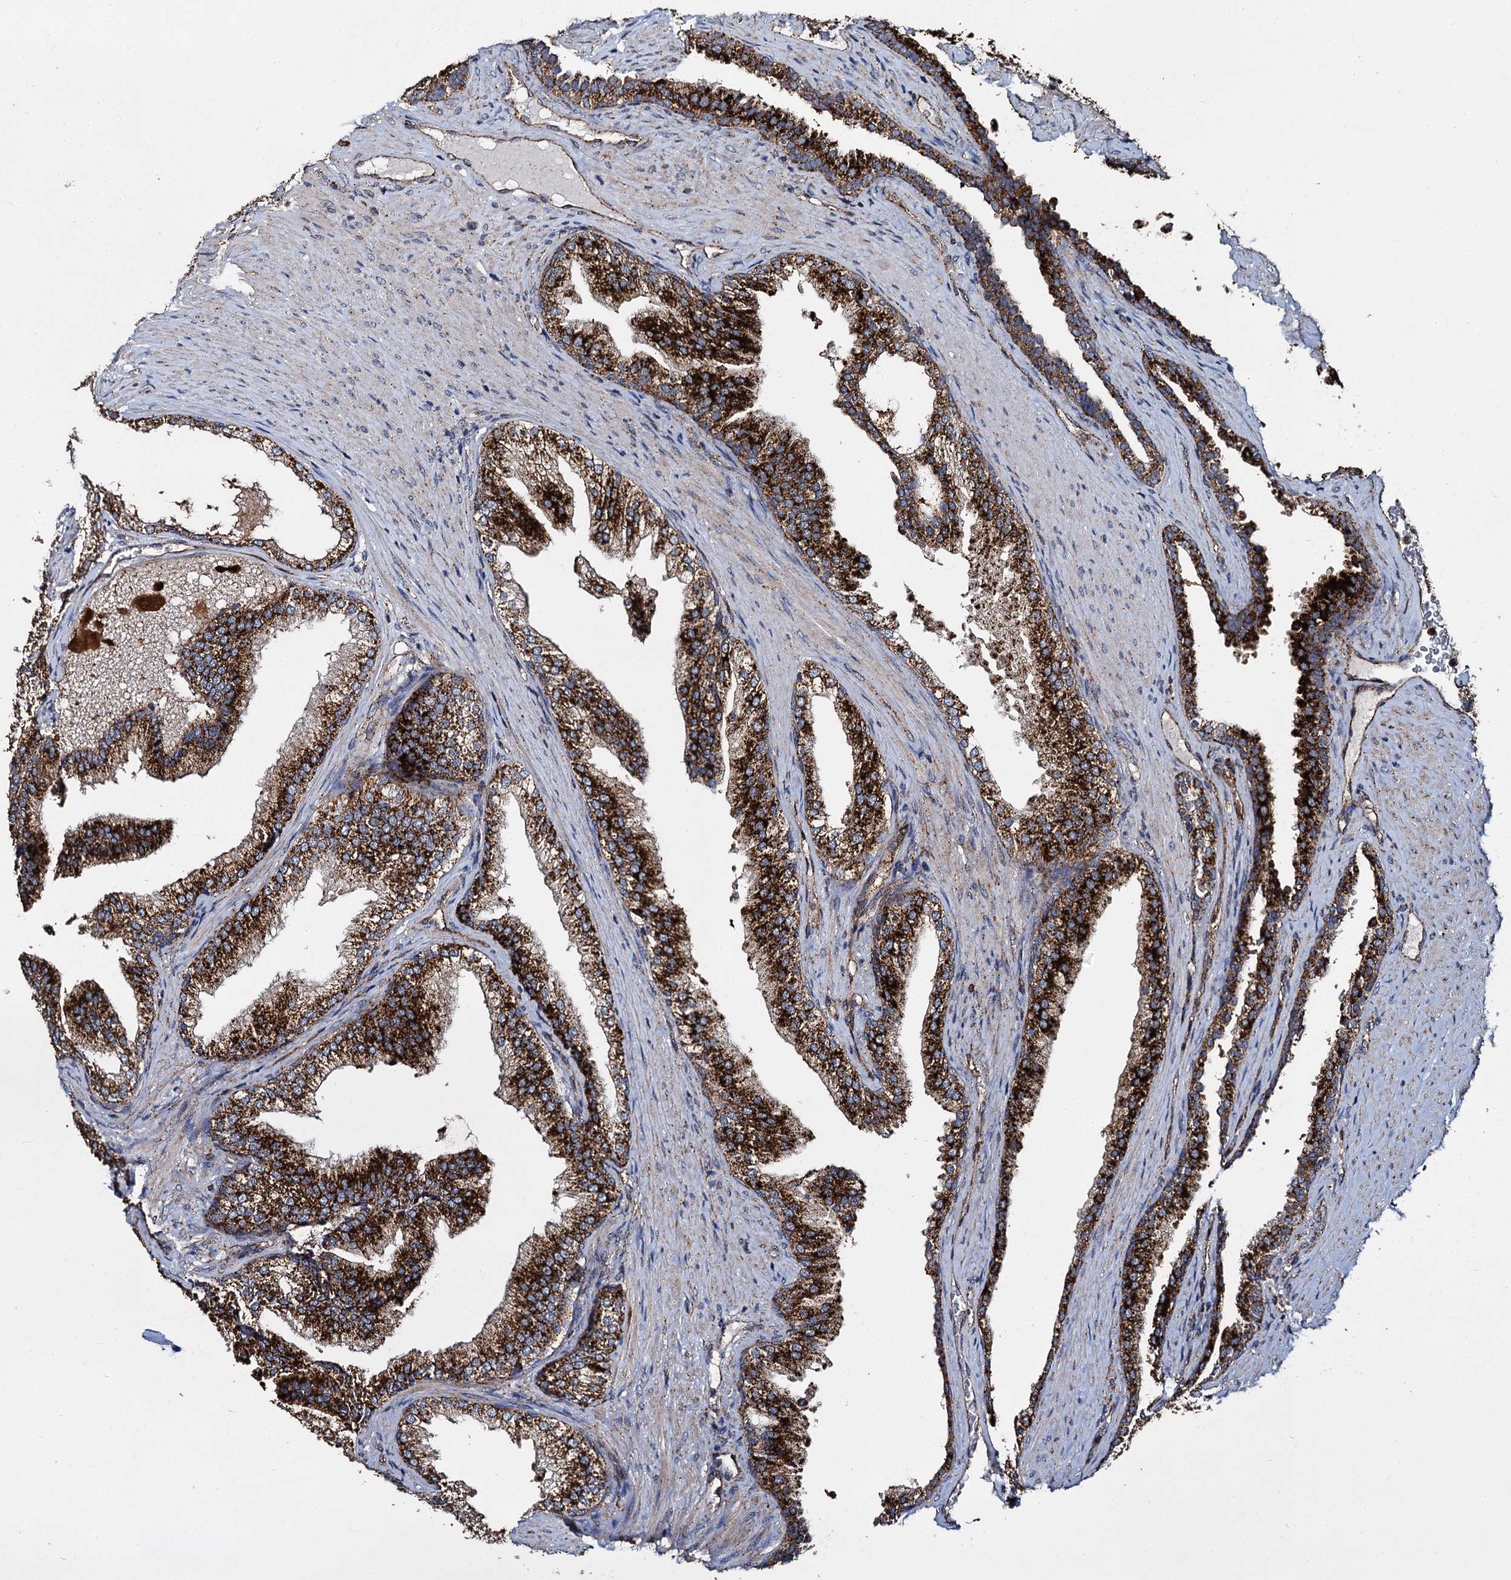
{"staining": {"intensity": "strong", "quantity": ">75%", "location": "cytoplasmic/membranous"}, "tissue": "prostate", "cell_type": "Glandular cells", "image_type": "normal", "snomed": [{"axis": "morphology", "description": "Normal tissue, NOS"}, {"axis": "topography", "description": "Prostate"}], "caption": "Prostate stained for a protein exhibits strong cytoplasmic/membranous positivity in glandular cells. The staining was performed using DAB (3,3'-diaminobenzidine), with brown indicating positive protein expression. Nuclei are stained blue with hematoxylin.", "gene": "GBA1", "patient": {"sex": "male", "age": 76}}